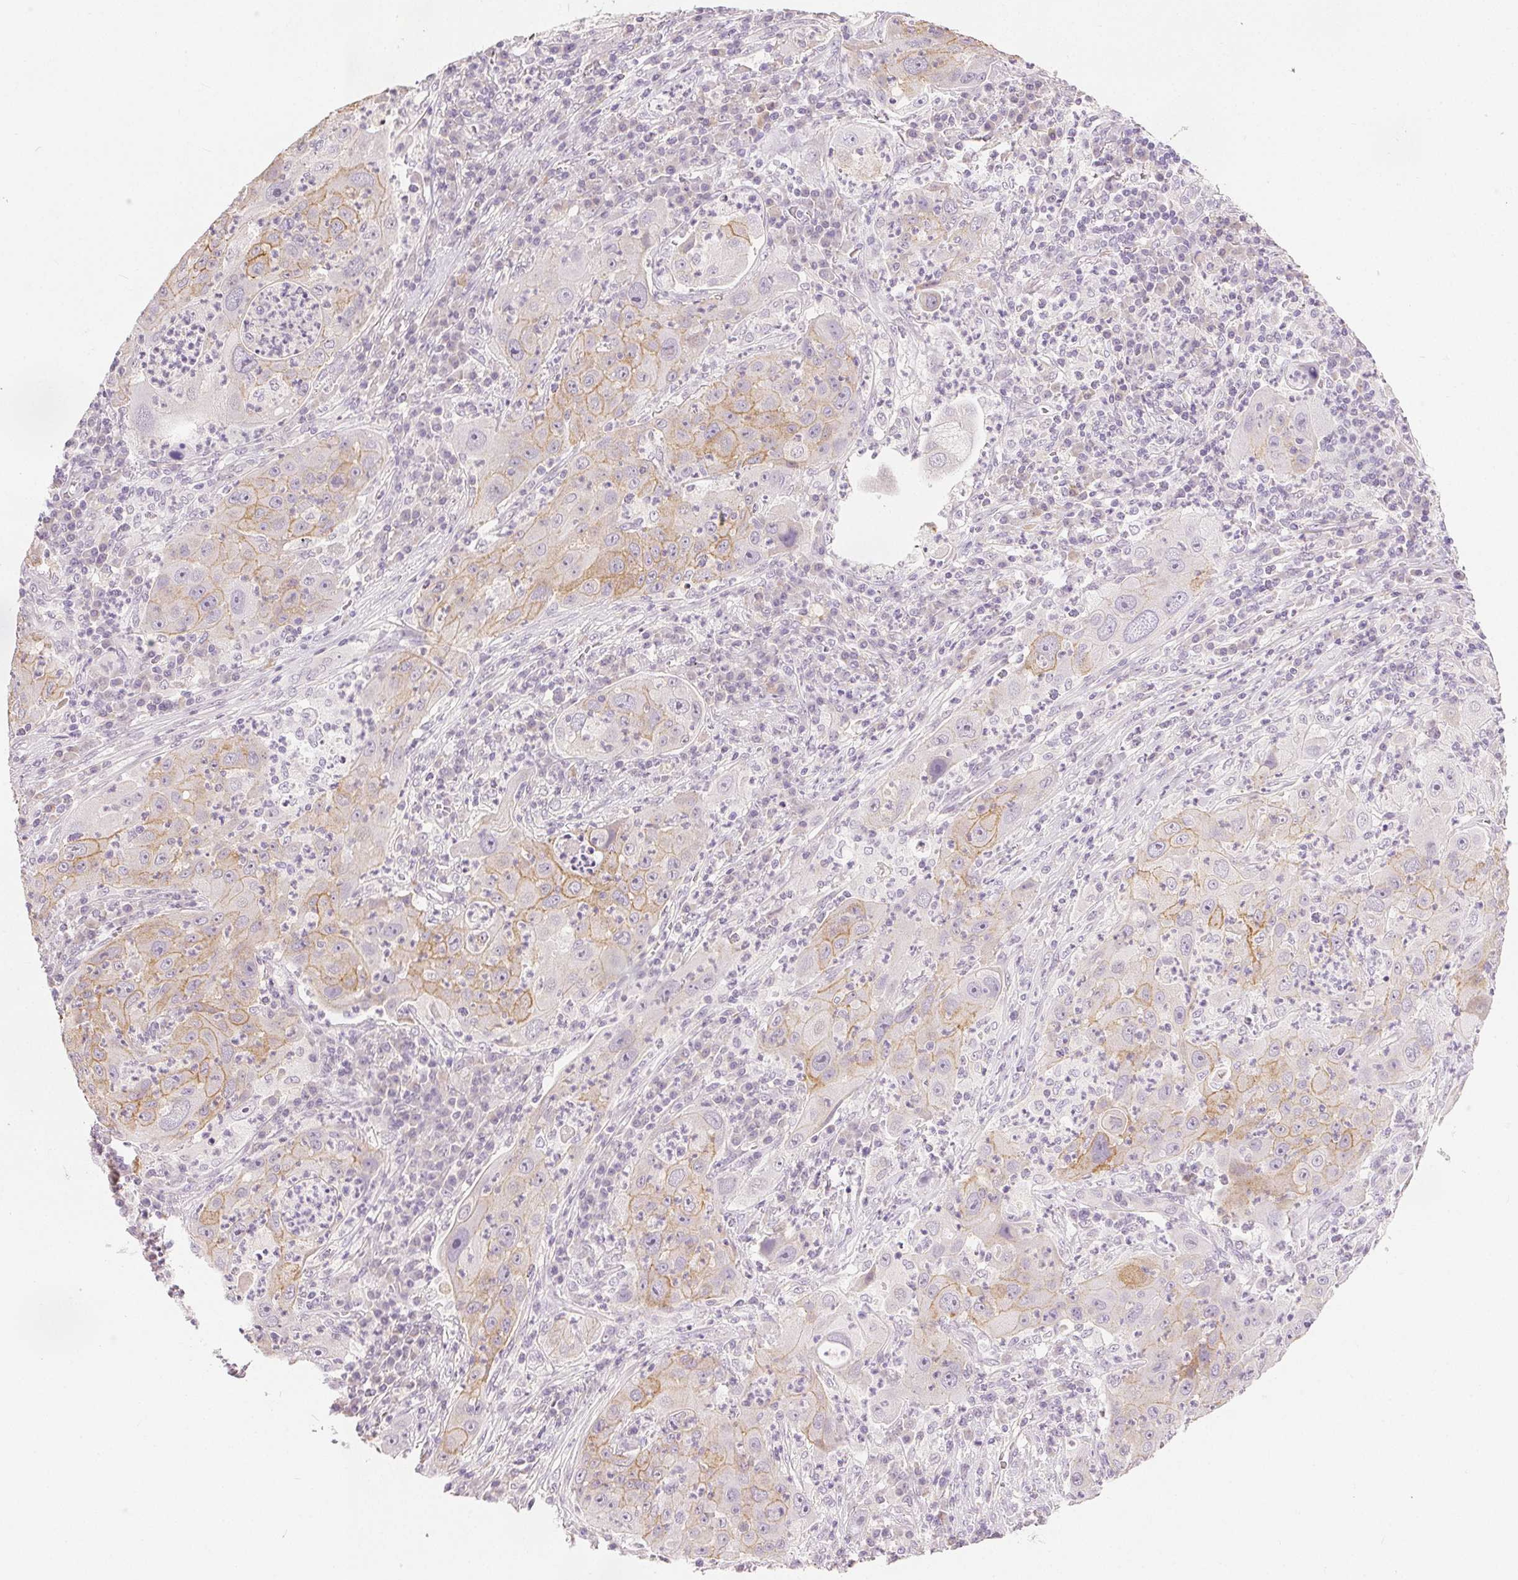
{"staining": {"intensity": "weak", "quantity": "25%-75%", "location": "cytoplasmic/membranous"}, "tissue": "lung cancer", "cell_type": "Tumor cells", "image_type": "cancer", "snomed": [{"axis": "morphology", "description": "Squamous cell carcinoma, NOS"}, {"axis": "topography", "description": "Lung"}], "caption": "A brown stain labels weak cytoplasmic/membranous staining of a protein in human squamous cell carcinoma (lung) tumor cells.", "gene": "CA12", "patient": {"sex": "female", "age": 59}}